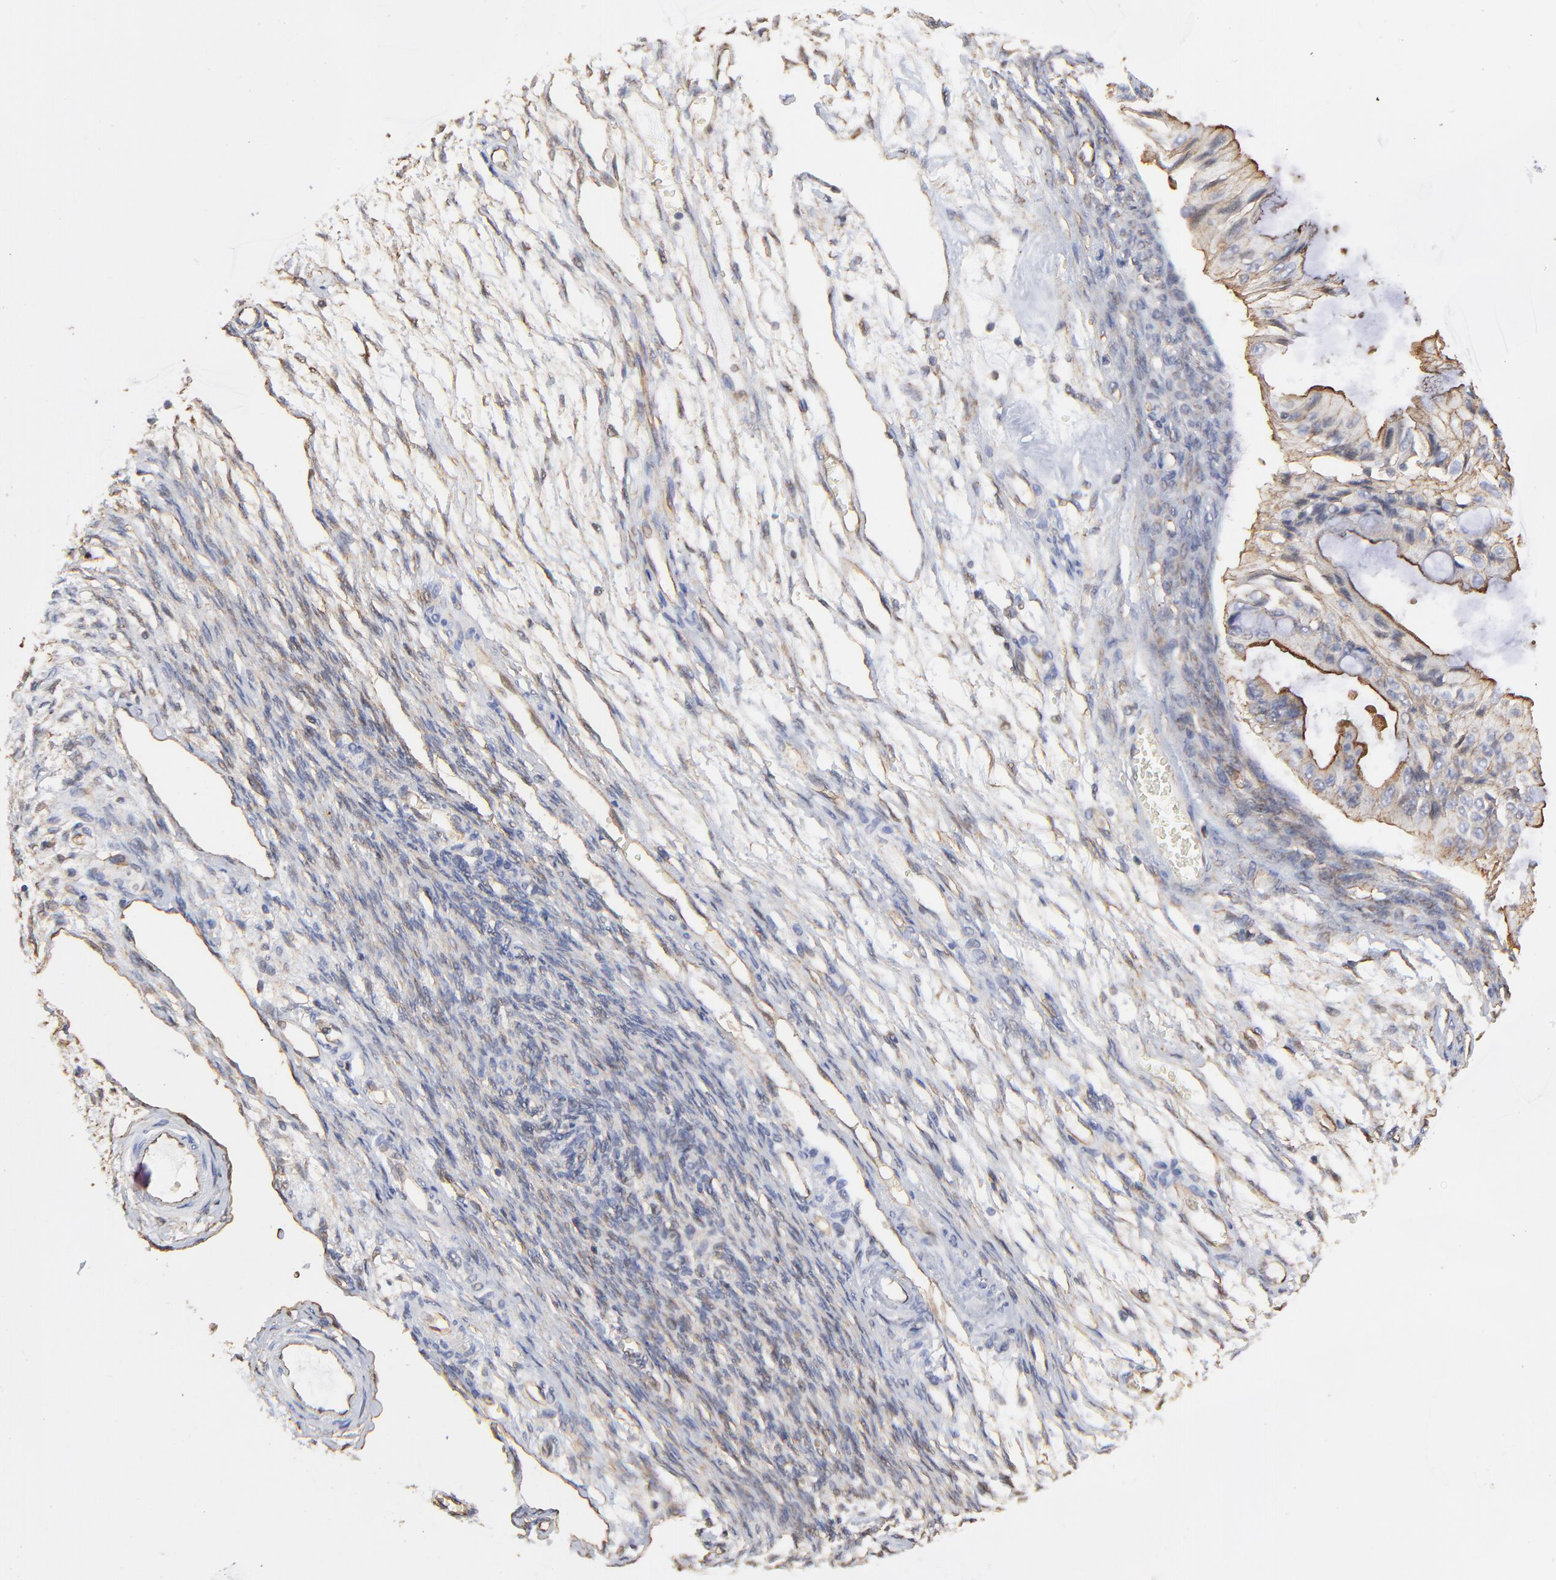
{"staining": {"intensity": "moderate", "quantity": "25%-75%", "location": "cytoplasmic/membranous"}, "tissue": "ovarian cancer", "cell_type": "Tumor cells", "image_type": "cancer", "snomed": [{"axis": "morphology", "description": "Cystadenocarcinoma, mucinous, NOS"}, {"axis": "topography", "description": "Ovary"}], "caption": "Tumor cells display moderate cytoplasmic/membranous expression in approximately 25%-75% of cells in mucinous cystadenocarcinoma (ovarian).", "gene": "ARMT1", "patient": {"sex": "female", "age": 57}}